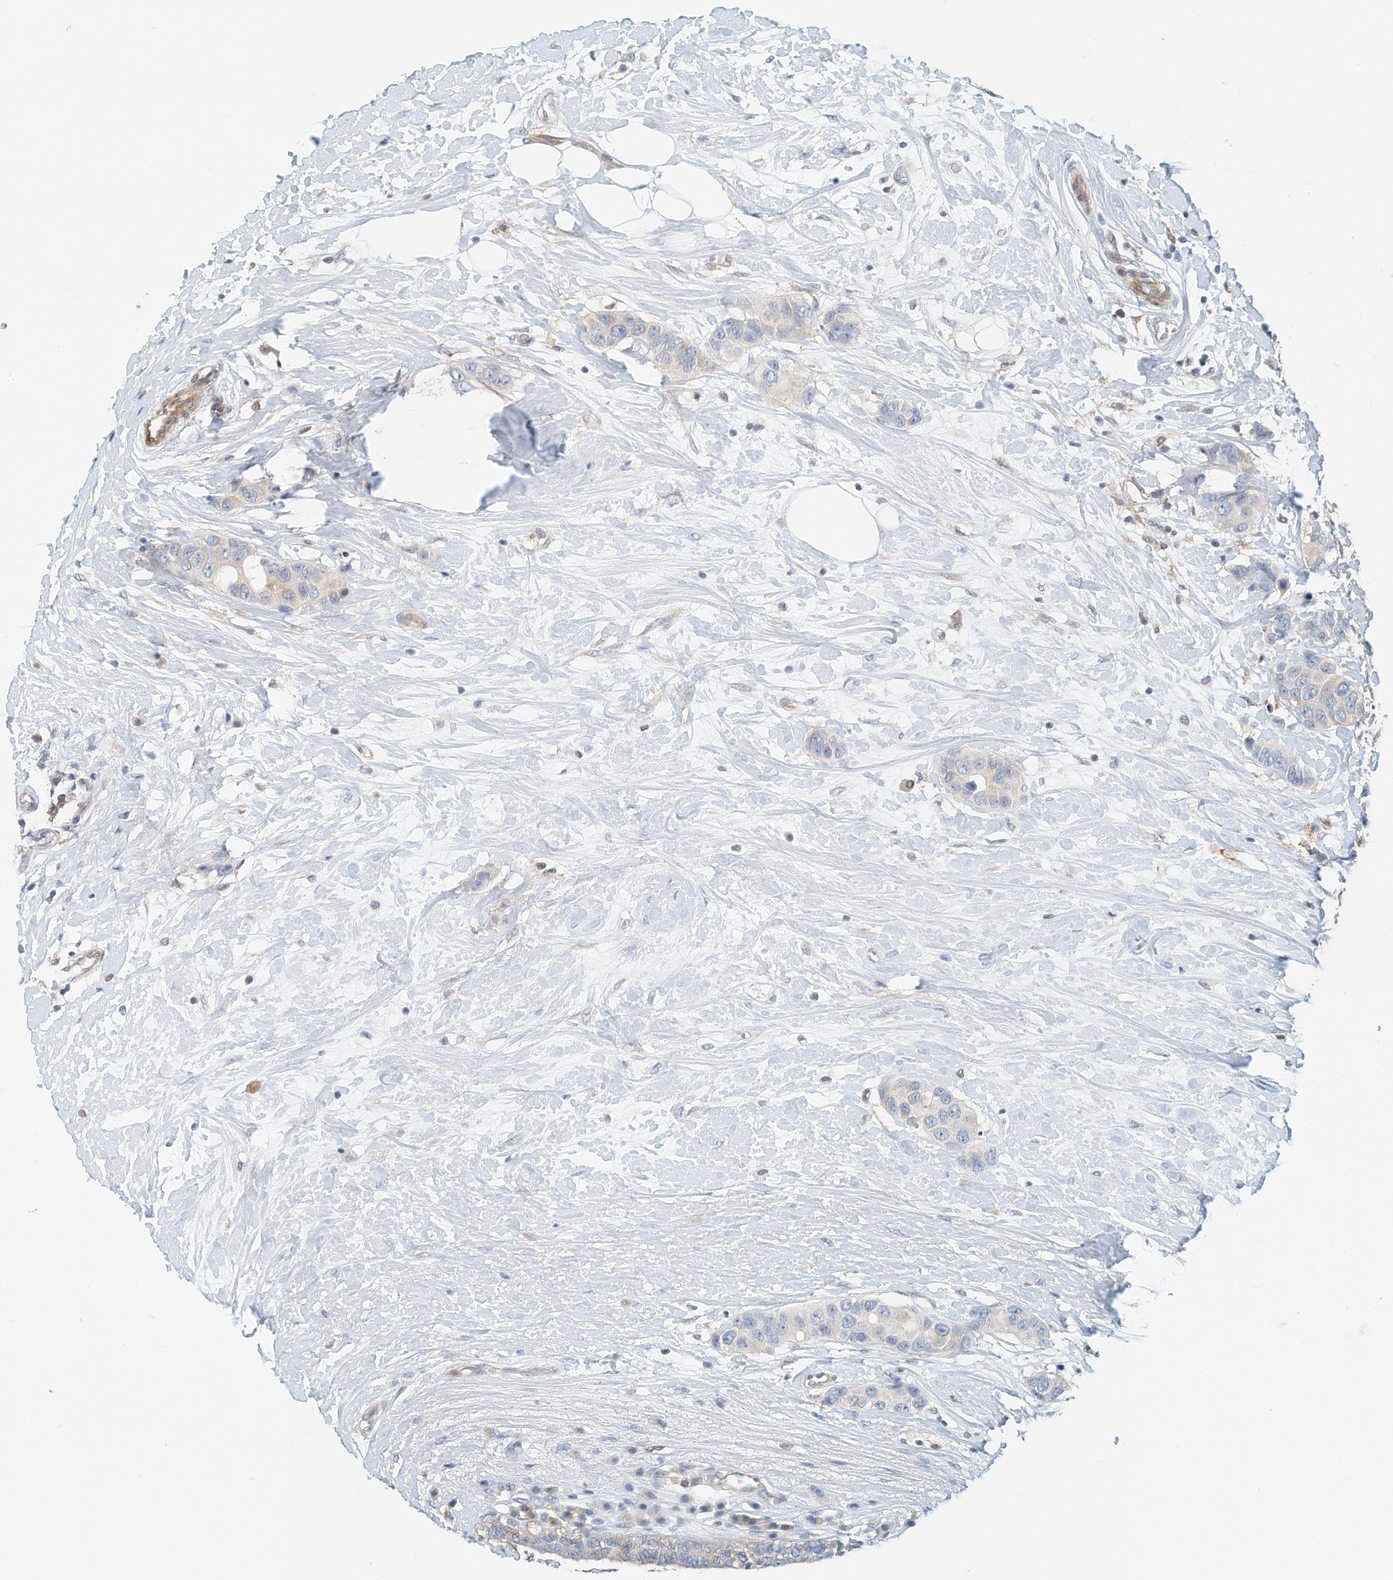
{"staining": {"intensity": "negative", "quantity": "none", "location": "none"}, "tissue": "breast cancer", "cell_type": "Tumor cells", "image_type": "cancer", "snomed": [{"axis": "morphology", "description": "Normal tissue, NOS"}, {"axis": "morphology", "description": "Duct carcinoma"}, {"axis": "topography", "description": "Breast"}], "caption": "An image of breast cancer stained for a protein demonstrates no brown staining in tumor cells. (DAB immunohistochemistry with hematoxylin counter stain).", "gene": "MICAL1", "patient": {"sex": "female", "age": 39}}